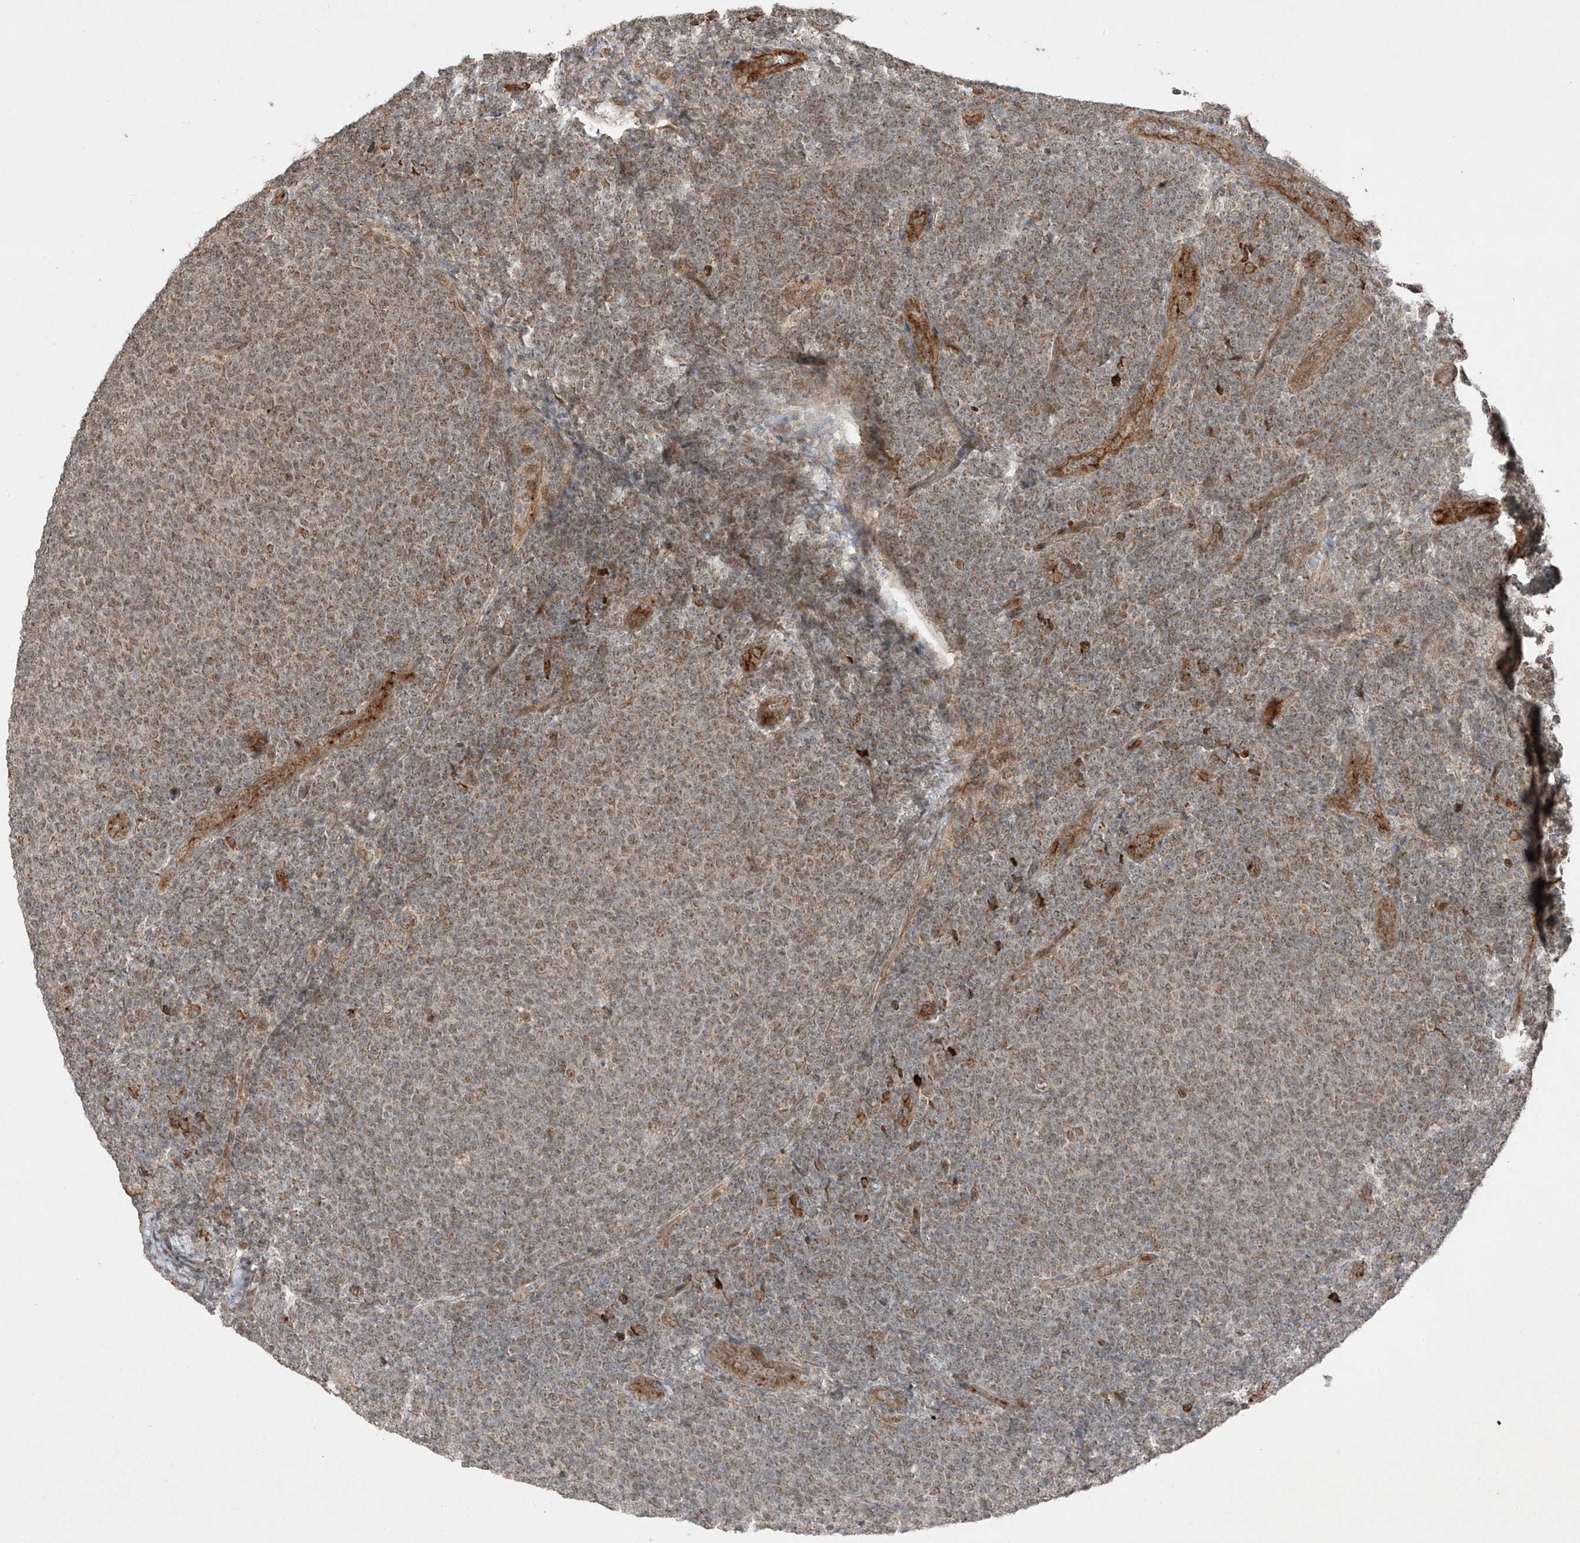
{"staining": {"intensity": "moderate", "quantity": "25%-75%", "location": "cytoplasmic/membranous,nuclear"}, "tissue": "lymphoma", "cell_type": "Tumor cells", "image_type": "cancer", "snomed": [{"axis": "morphology", "description": "Malignant lymphoma, non-Hodgkin's type, Low grade"}, {"axis": "topography", "description": "Lymph node"}], "caption": "Low-grade malignant lymphoma, non-Hodgkin's type tissue exhibits moderate cytoplasmic/membranous and nuclear staining in about 25%-75% of tumor cells", "gene": "ZNF620", "patient": {"sex": "male", "age": 66}}